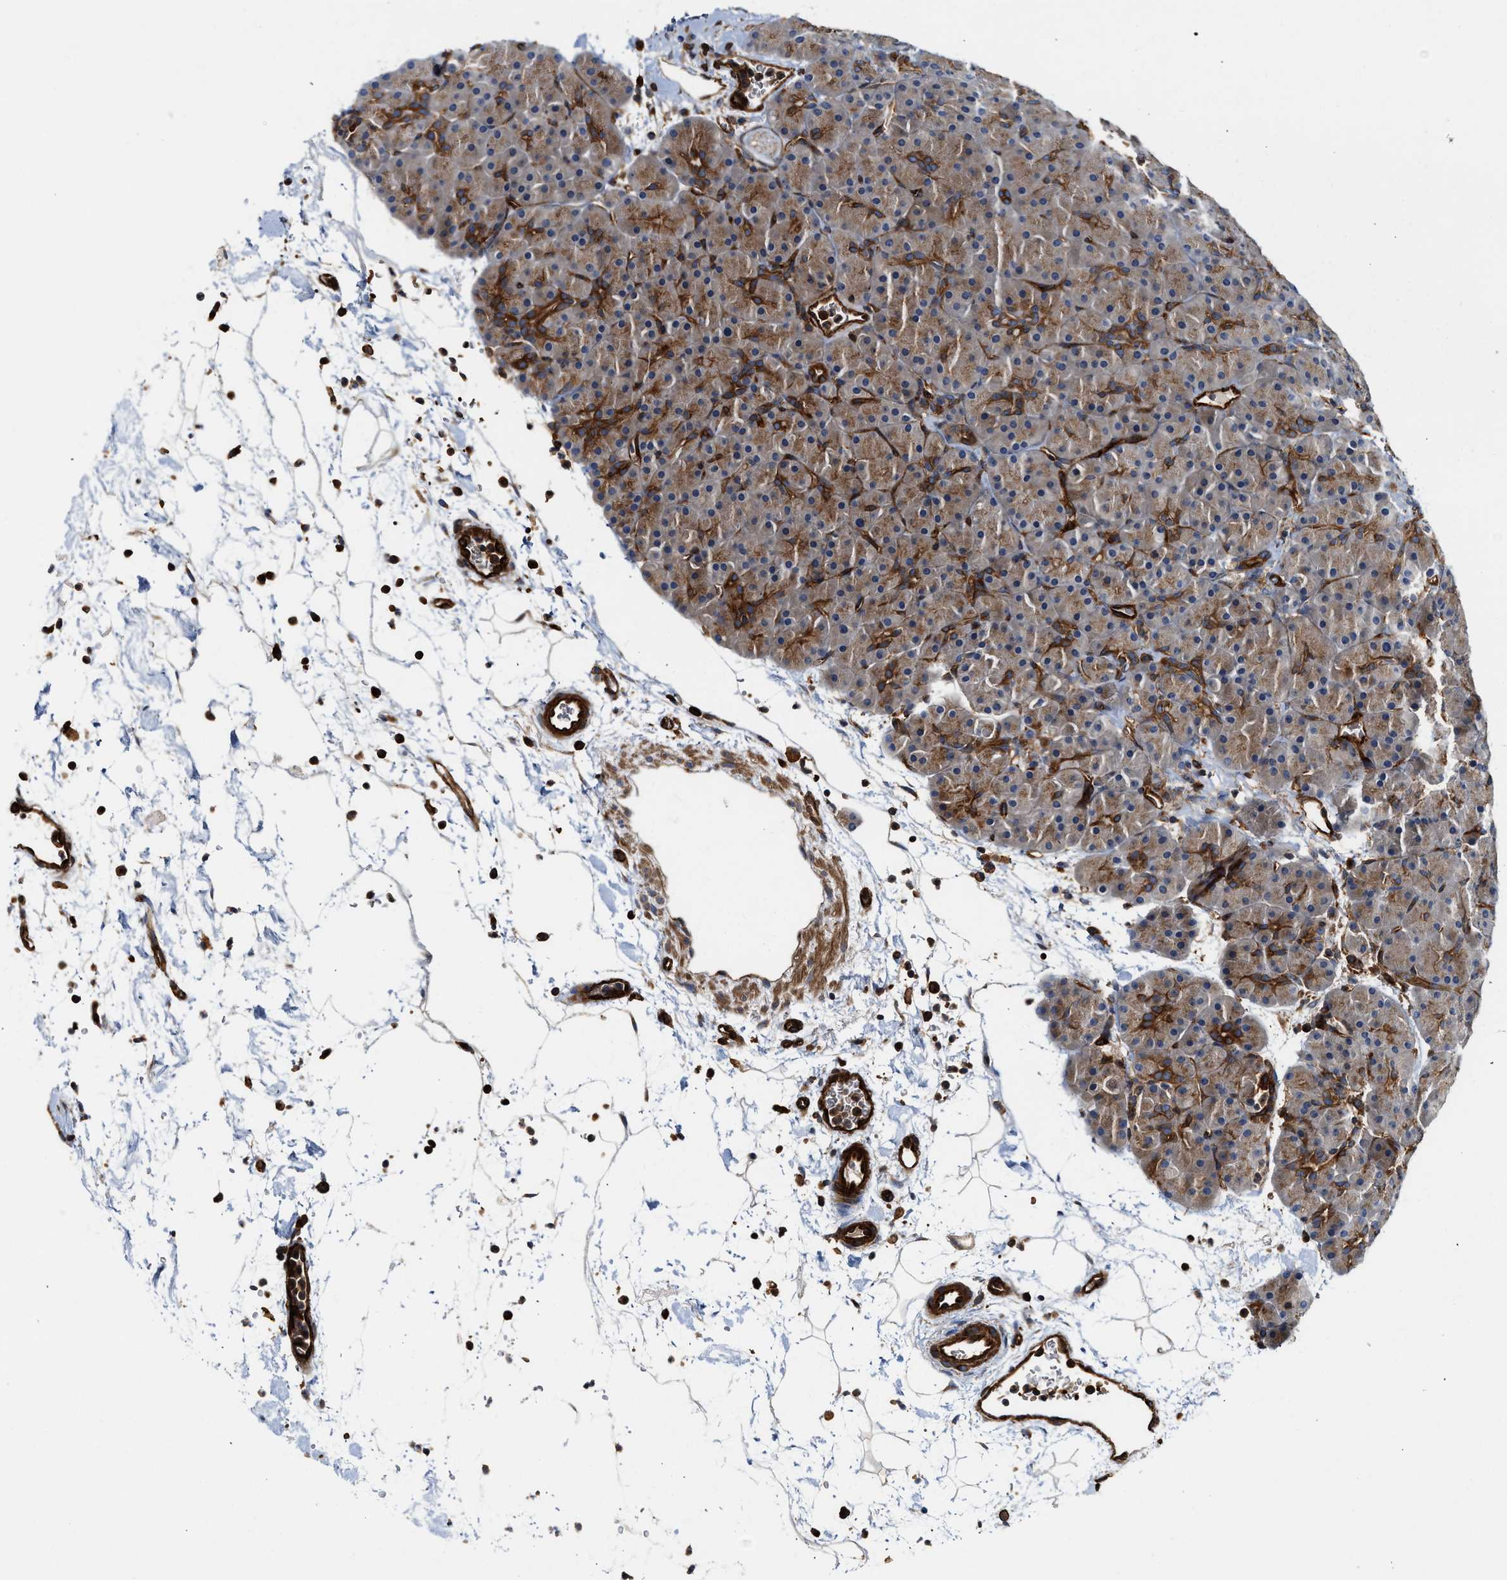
{"staining": {"intensity": "moderate", "quantity": ">75%", "location": "cytoplasmic/membranous"}, "tissue": "pancreas", "cell_type": "Exocrine glandular cells", "image_type": "normal", "snomed": [{"axis": "morphology", "description": "Normal tissue, NOS"}, {"axis": "topography", "description": "Pancreas"}], "caption": "Pancreas was stained to show a protein in brown. There is medium levels of moderate cytoplasmic/membranous expression in approximately >75% of exocrine glandular cells. Ihc stains the protein in brown and the nuclei are stained blue.", "gene": "HIP1", "patient": {"sex": "male", "age": 66}}